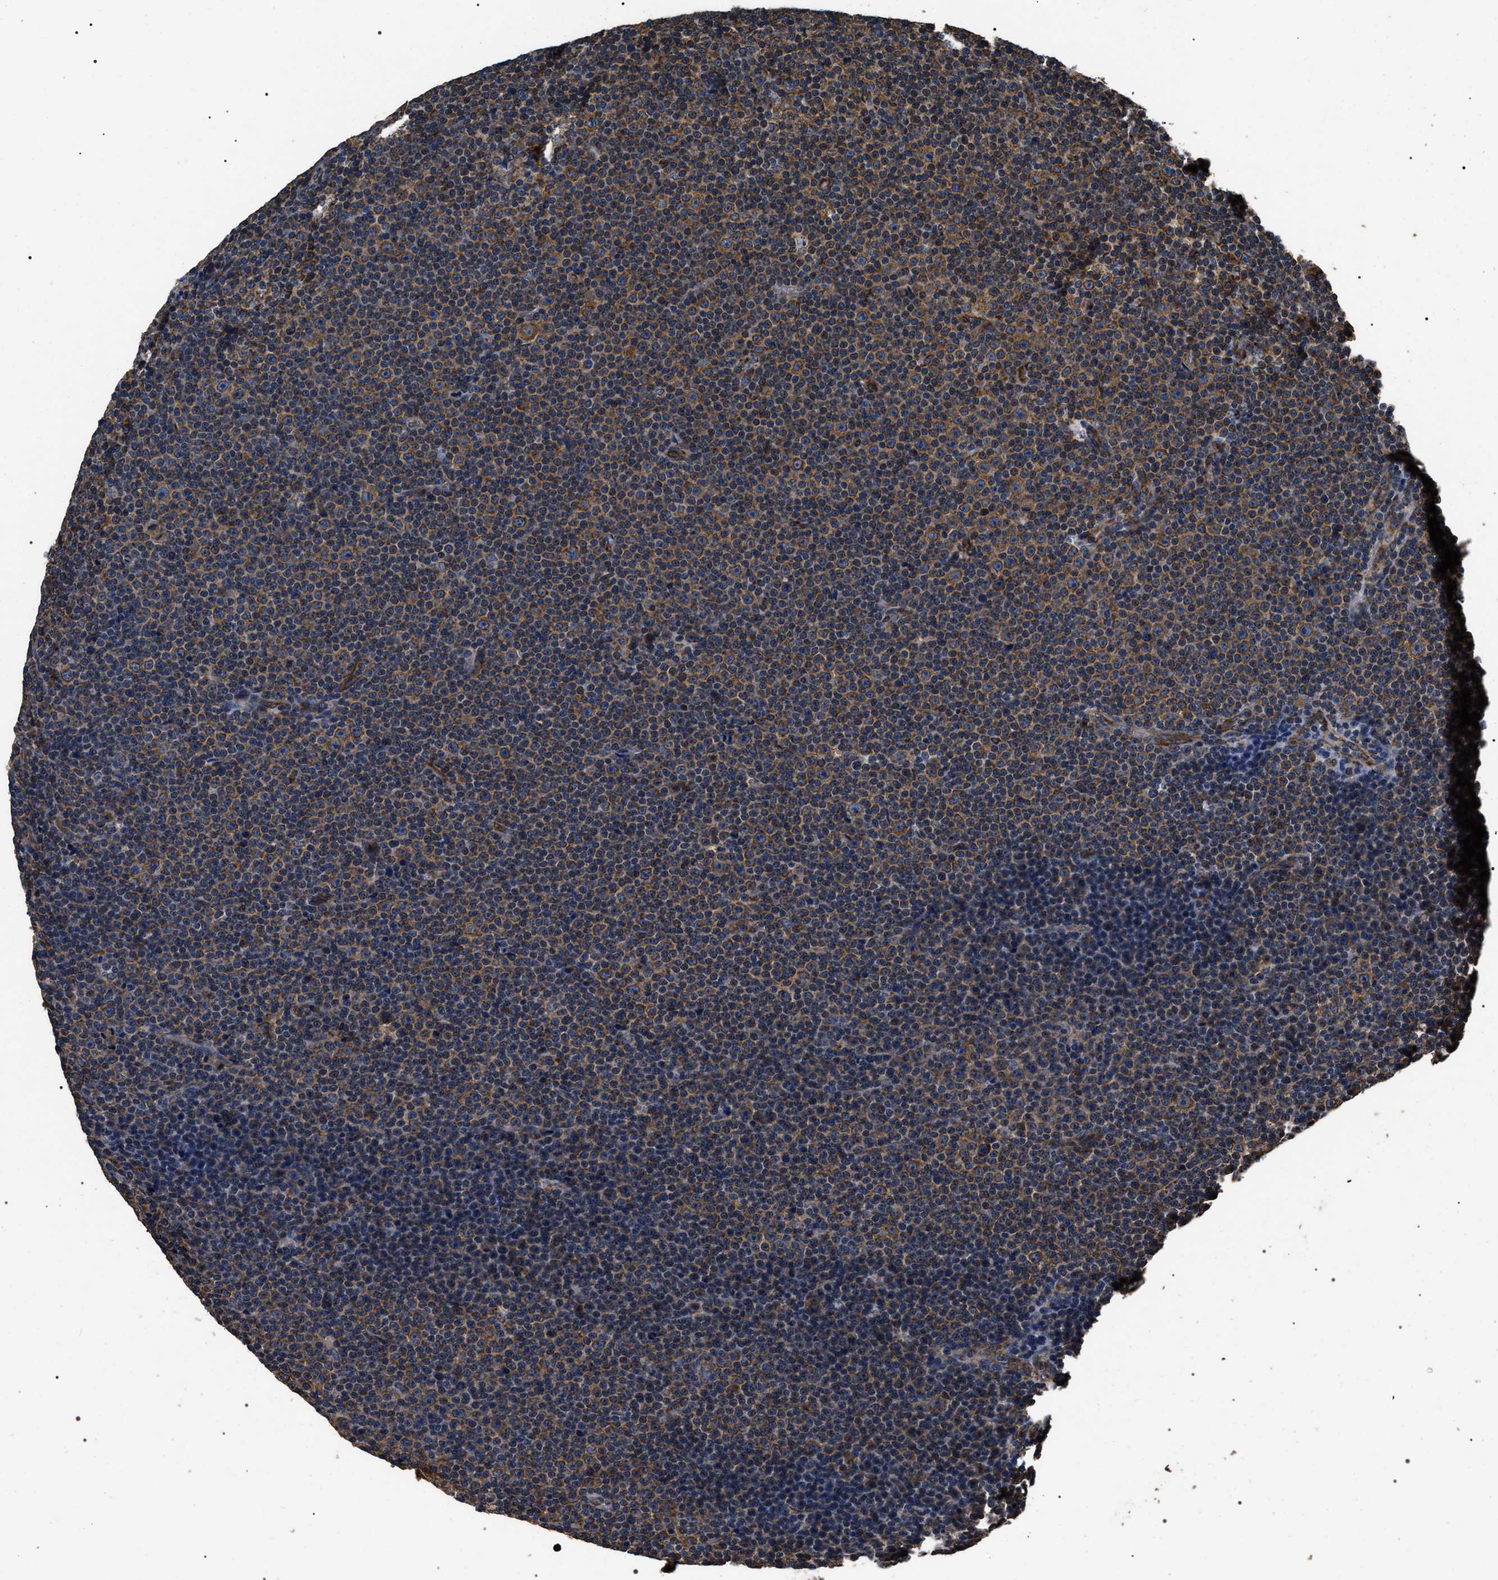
{"staining": {"intensity": "moderate", "quantity": ">75%", "location": "cytoplasmic/membranous"}, "tissue": "lymphoma", "cell_type": "Tumor cells", "image_type": "cancer", "snomed": [{"axis": "morphology", "description": "Malignant lymphoma, non-Hodgkin's type, Low grade"}, {"axis": "topography", "description": "Lymph node"}], "caption": "Lymphoma tissue displays moderate cytoplasmic/membranous staining in about >75% of tumor cells, visualized by immunohistochemistry.", "gene": "KTN1", "patient": {"sex": "female", "age": 67}}